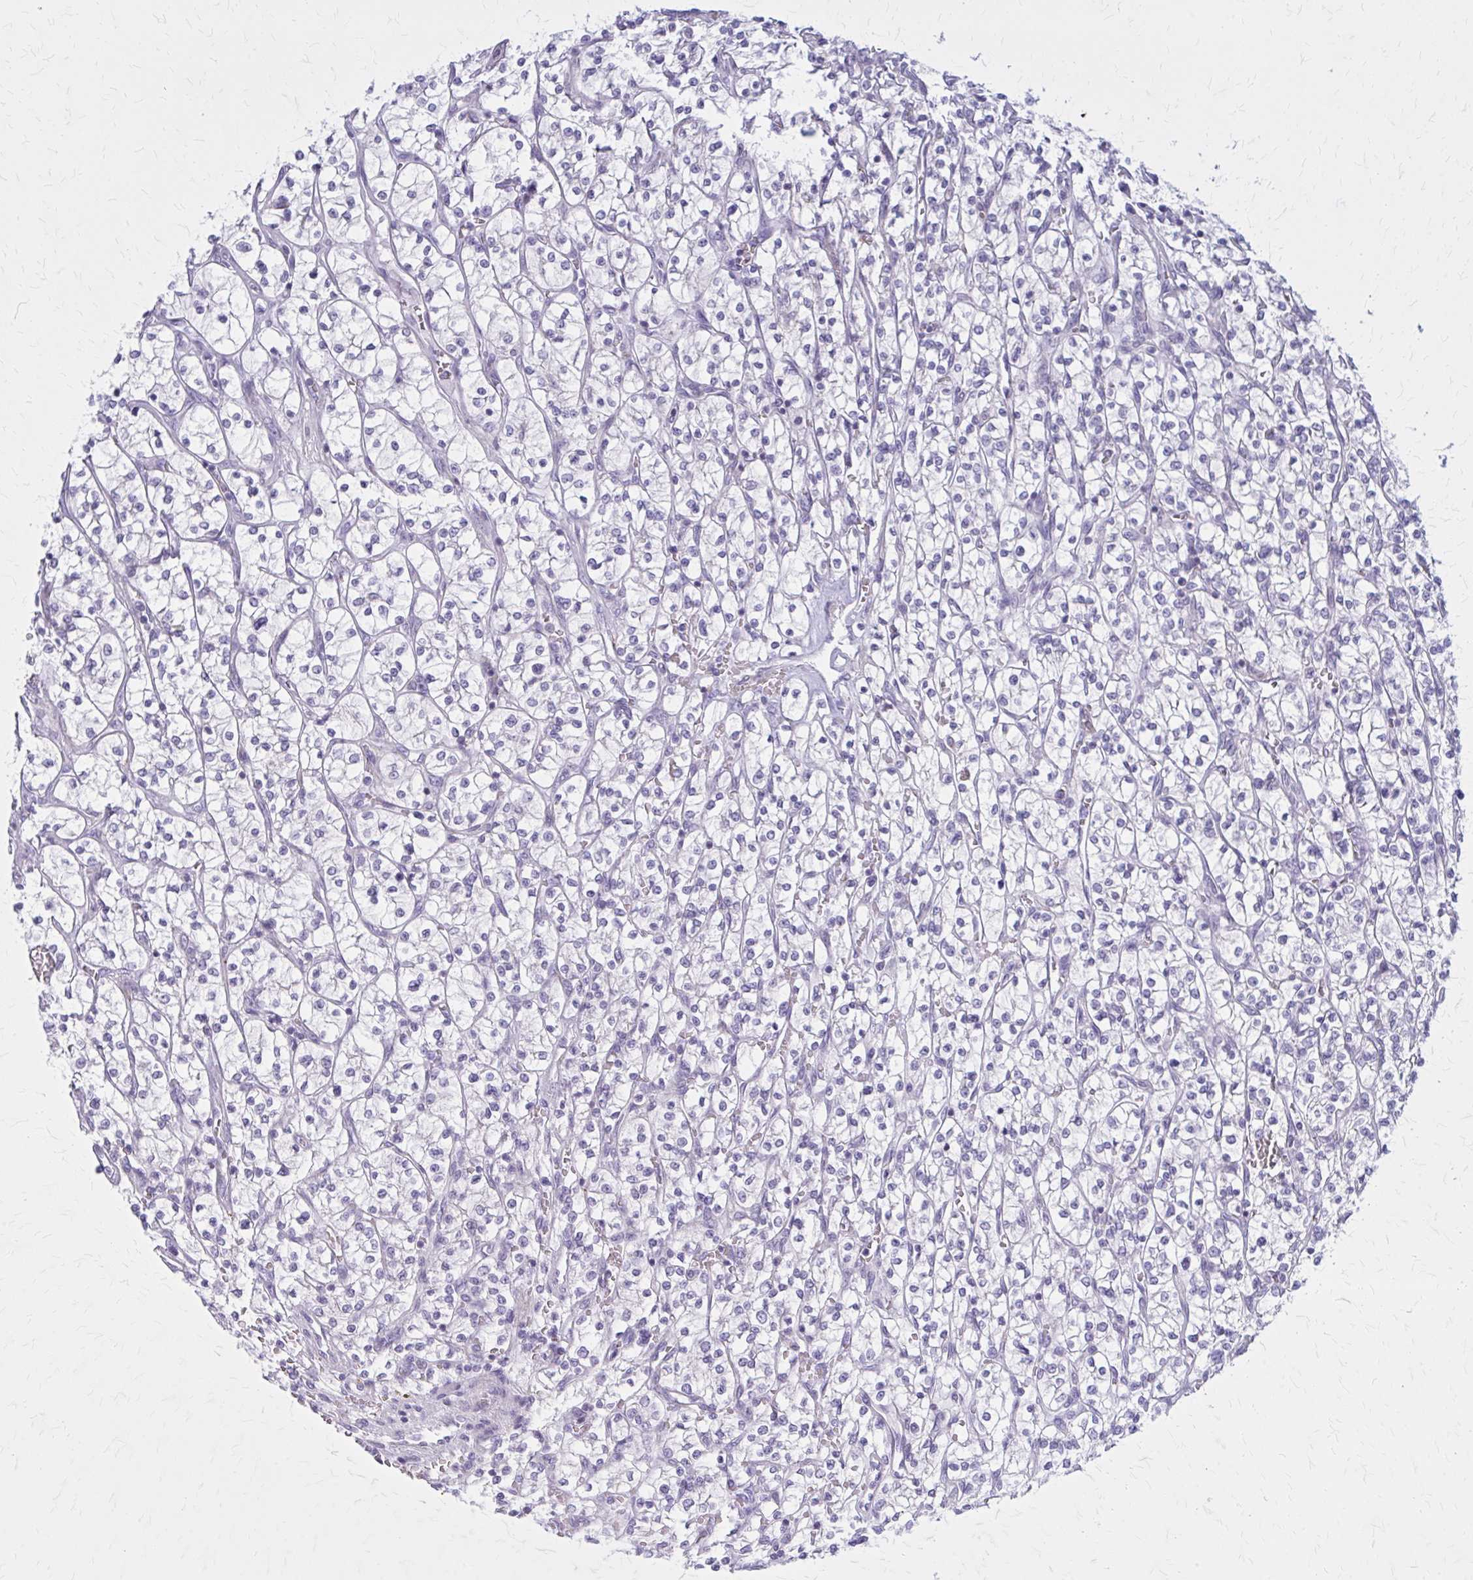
{"staining": {"intensity": "negative", "quantity": "none", "location": "none"}, "tissue": "renal cancer", "cell_type": "Tumor cells", "image_type": "cancer", "snomed": [{"axis": "morphology", "description": "Adenocarcinoma, NOS"}, {"axis": "topography", "description": "Kidney"}], "caption": "IHC histopathology image of neoplastic tissue: human adenocarcinoma (renal) stained with DAB shows no significant protein positivity in tumor cells. (DAB (3,3'-diaminobenzidine) IHC with hematoxylin counter stain).", "gene": "PITPNM1", "patient": {"sex": "female", "age": 64}}